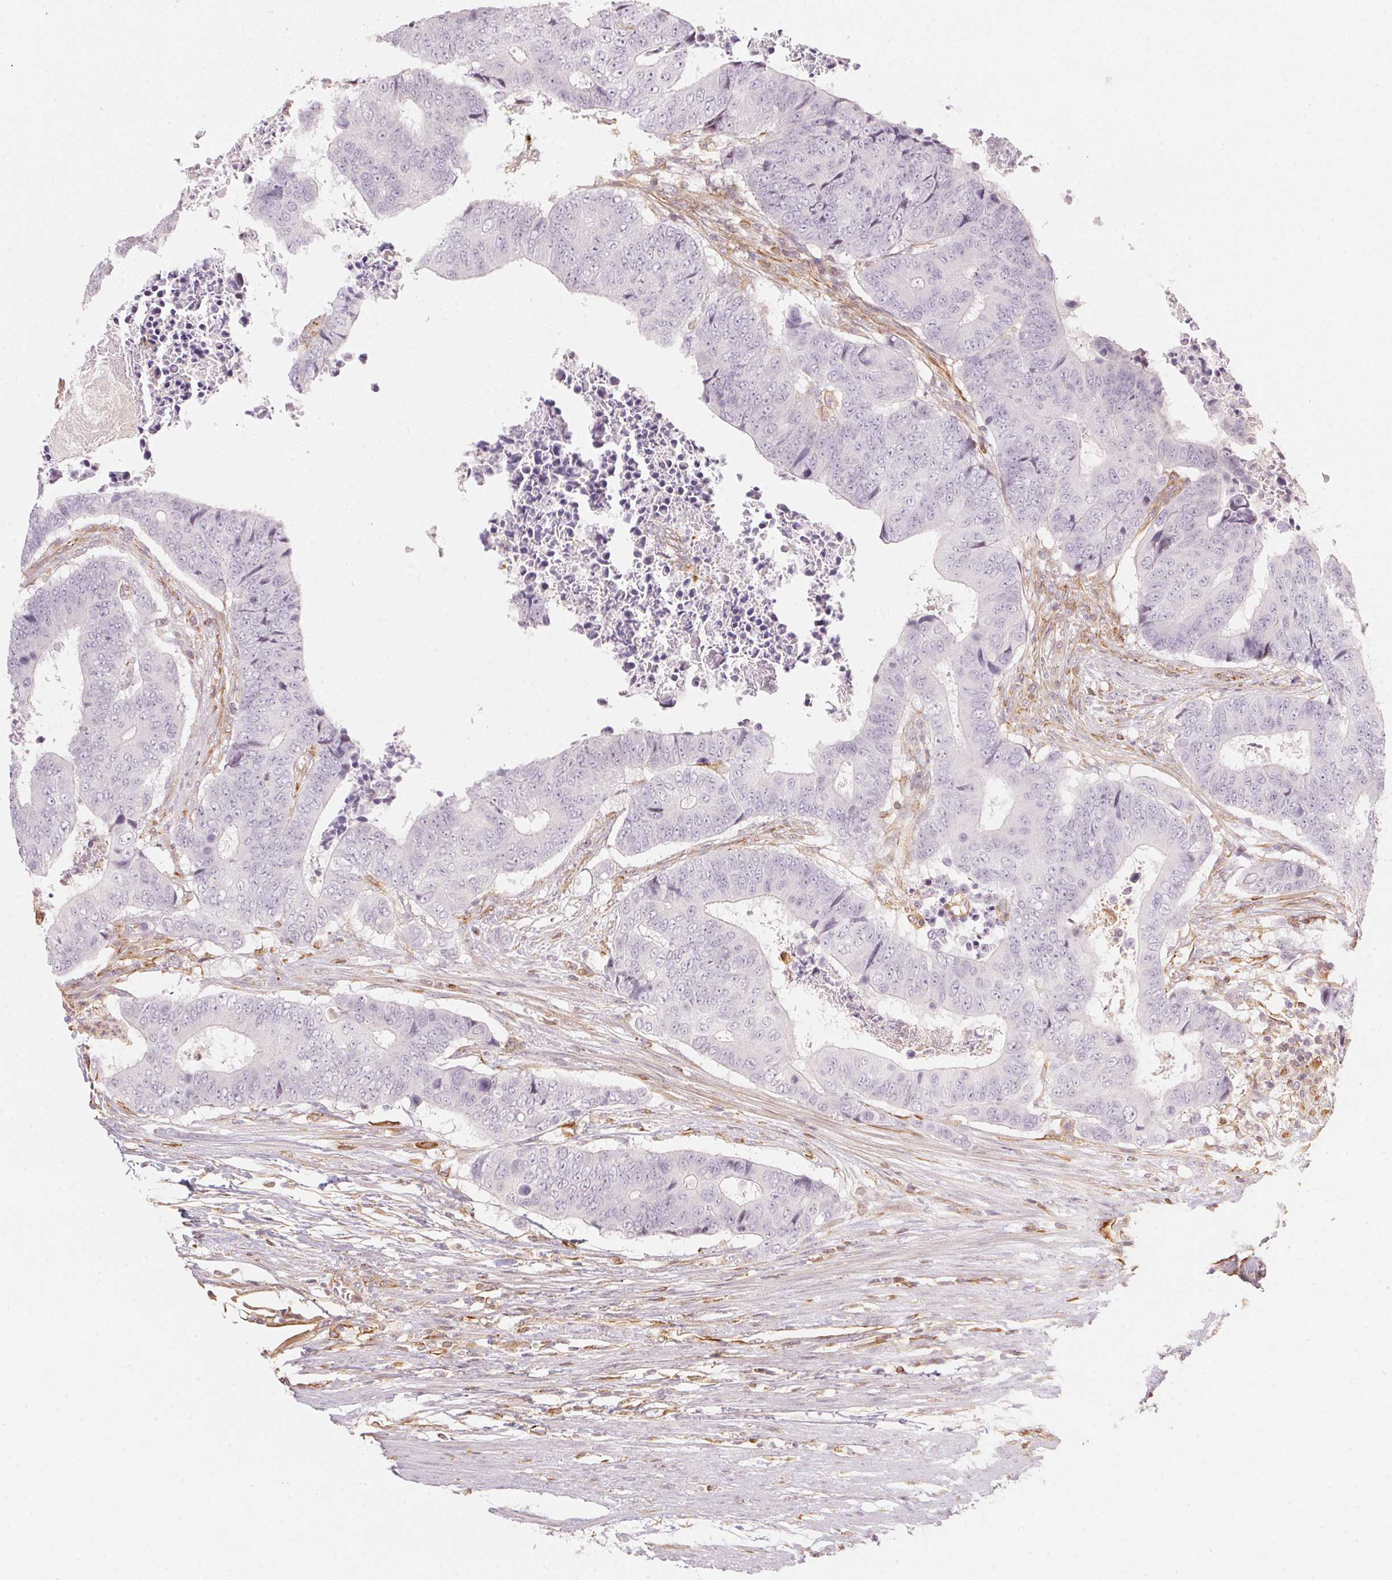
{"staining": {"intensity": "negative", "quantity": "none", "location": "none"}, "tissue": "colorectal cancer", "cell_type": "Tumor cells", "image_type": "cancer", "snomed": [{"axis": "morphology", "description": "Adenocarcinoma, NOS"}, {"axis": "topography", "description": "Colon"}], "caption": "Adenocarcinoma (colorectal) was stained to show a protein in brown. There is no significant expression in tumor cells.", "gene": "FOXR2", "patient": {"sex": "female", "age": 48}}